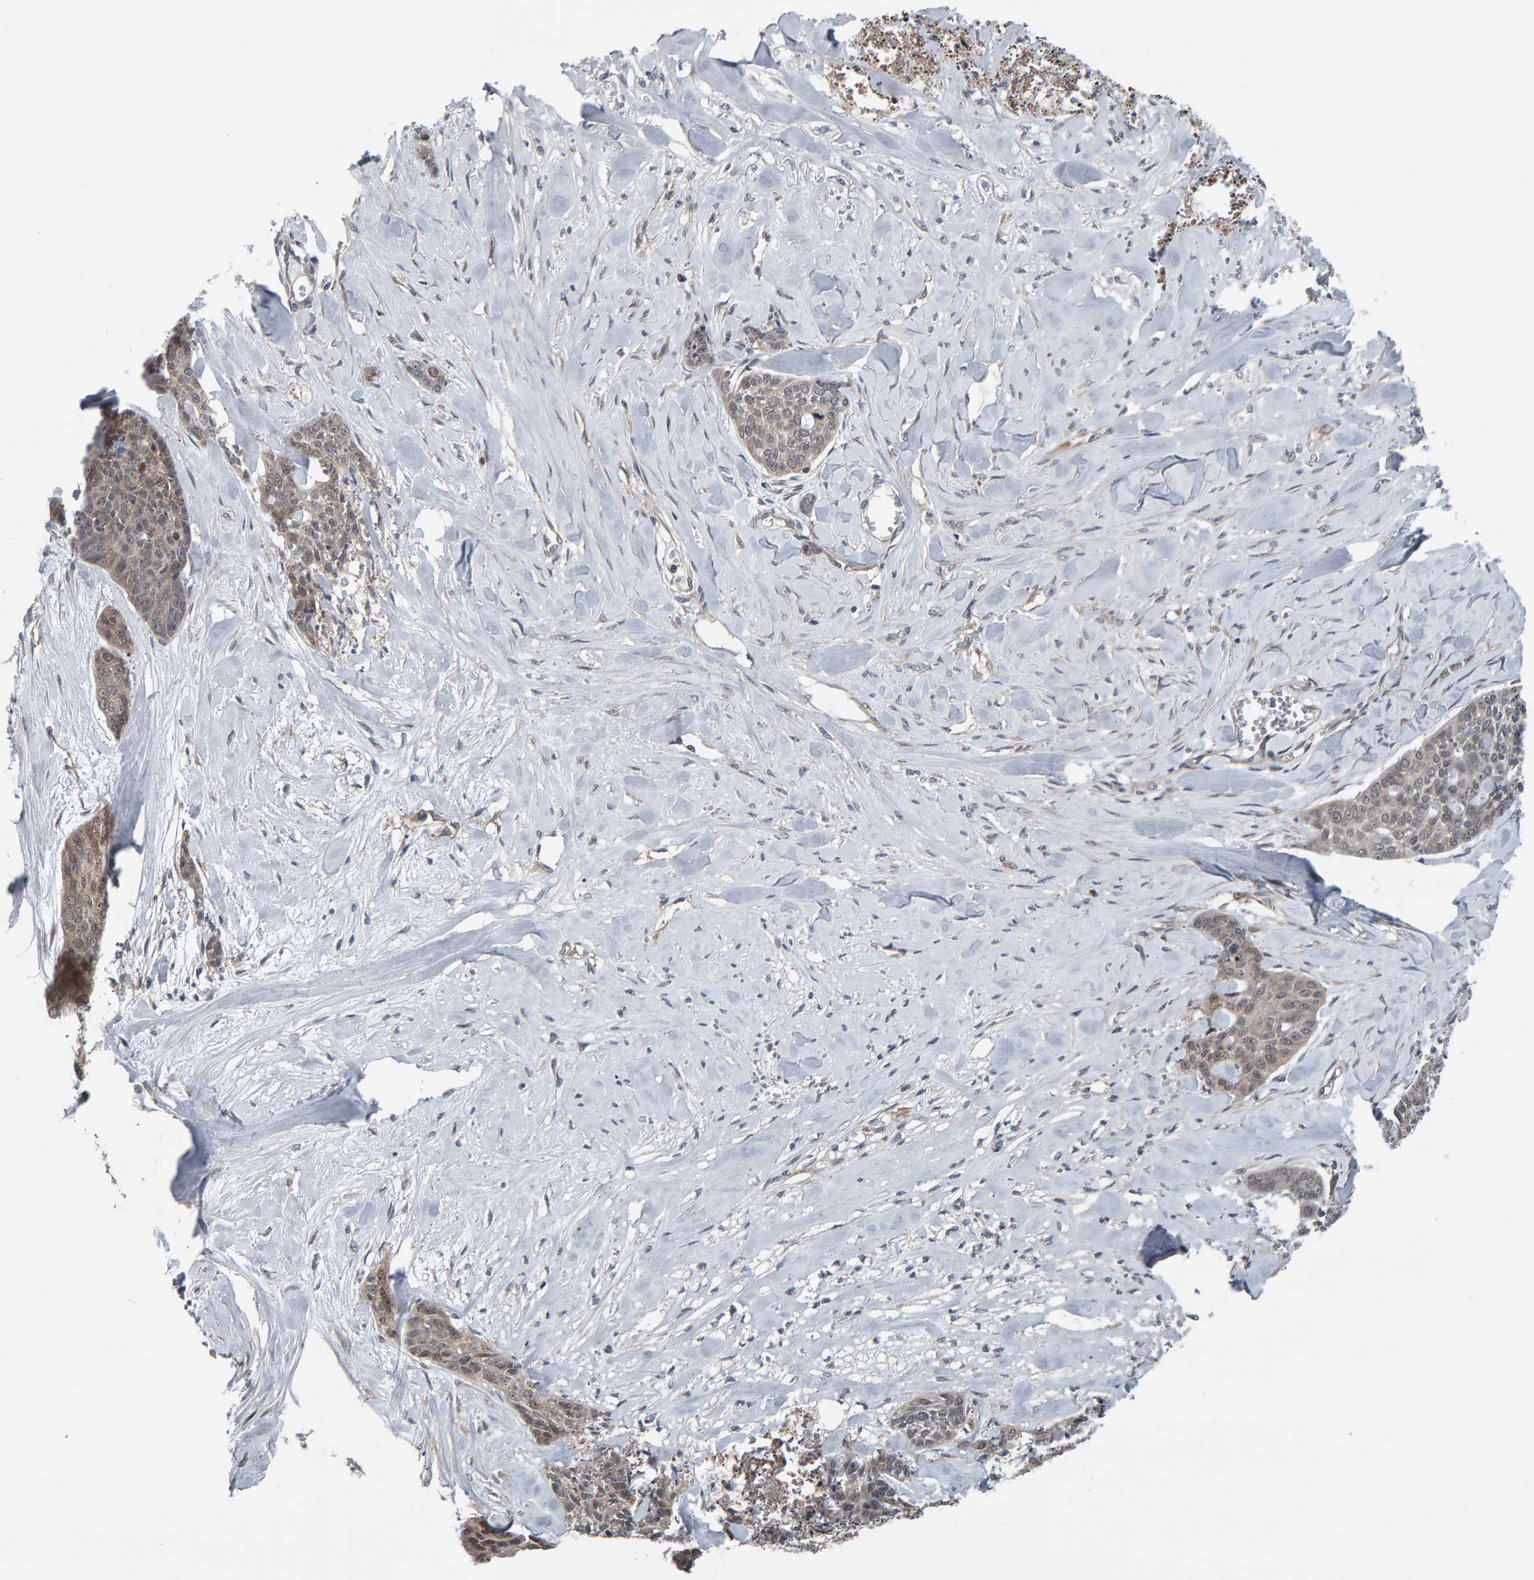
{"staining": {"intensity": "weak", "quantity": "25%-75%", "location": "cytoplasmic/membranous"}, "tissue": "skin cancer", "cell_type": "Tumor cells", "image_type": "cancer", "snomed": [{"axis": "morphology", "description": "Basal cell carcinoma"}, {"axis": "topography", "description": "Skin"}], "caption": "High-power microscopy captured an immunohistochemistry photomicrograph of skin cancer (basal cell carcinoma), revealing weak cytoplasmic/membranous positivity in about 25%-75% of tumor cells.", "gene": "COASY", "patient": {"sex": "female", "age": 64}}